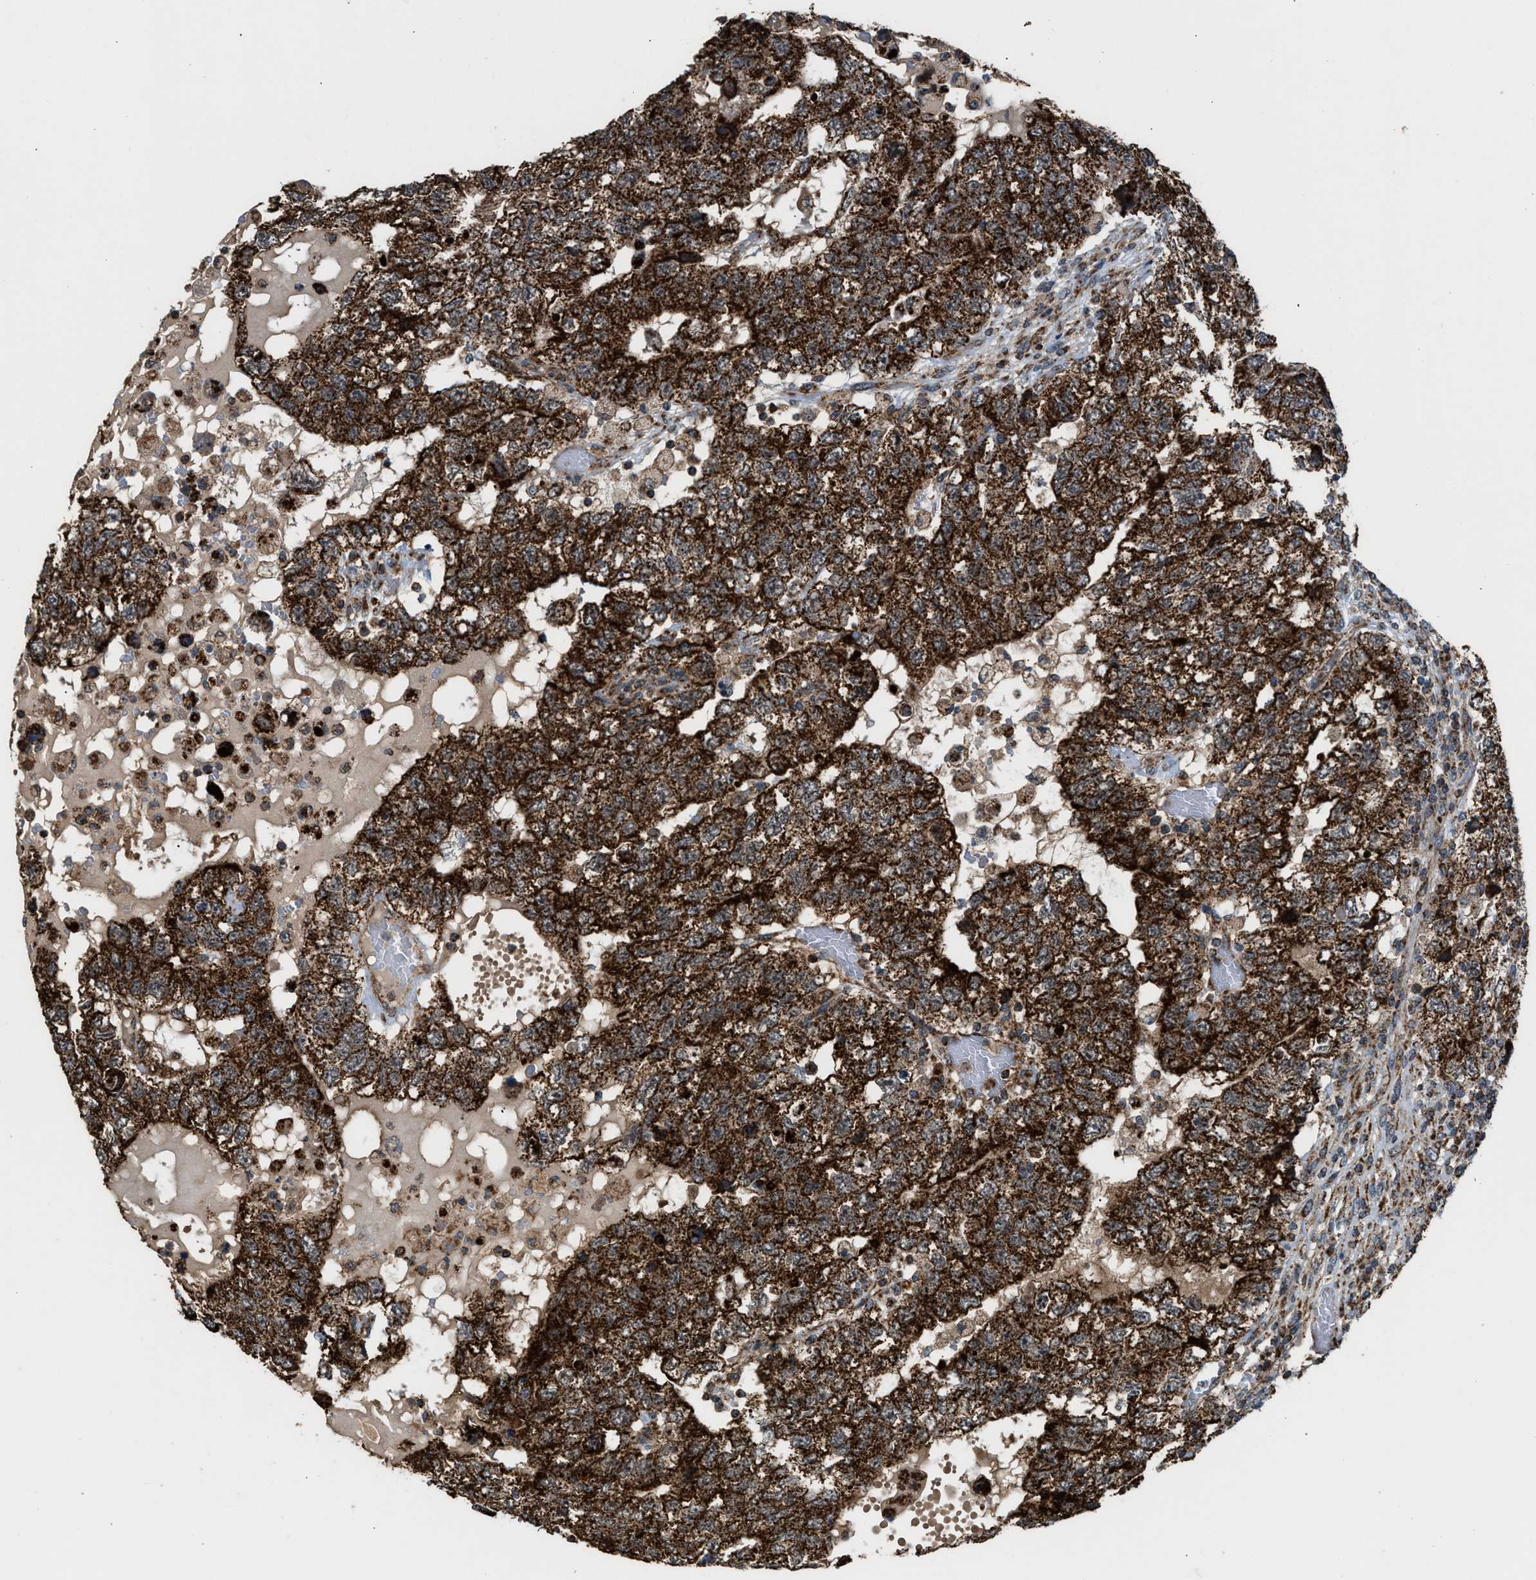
{"staining": {"intensity": "strong", "quantity": ">75%", "location": "cytoplasmic/membranous"}, "tissue": "testis cancer", "cell_type": "Tumor cells", "image_type": "cancer", "snomed": [{"axis": "morphology", "description": "Carcinoma, Embryonal, NOS"}, {"axis": "topography", "description": "Testis"}], "caption": "Human testis embryonal carcinoma stained with a protein marker reveals strong staining in tumor cells.", "gene": "SGSM2", "patient": {"sex": "male", "age": 36}}